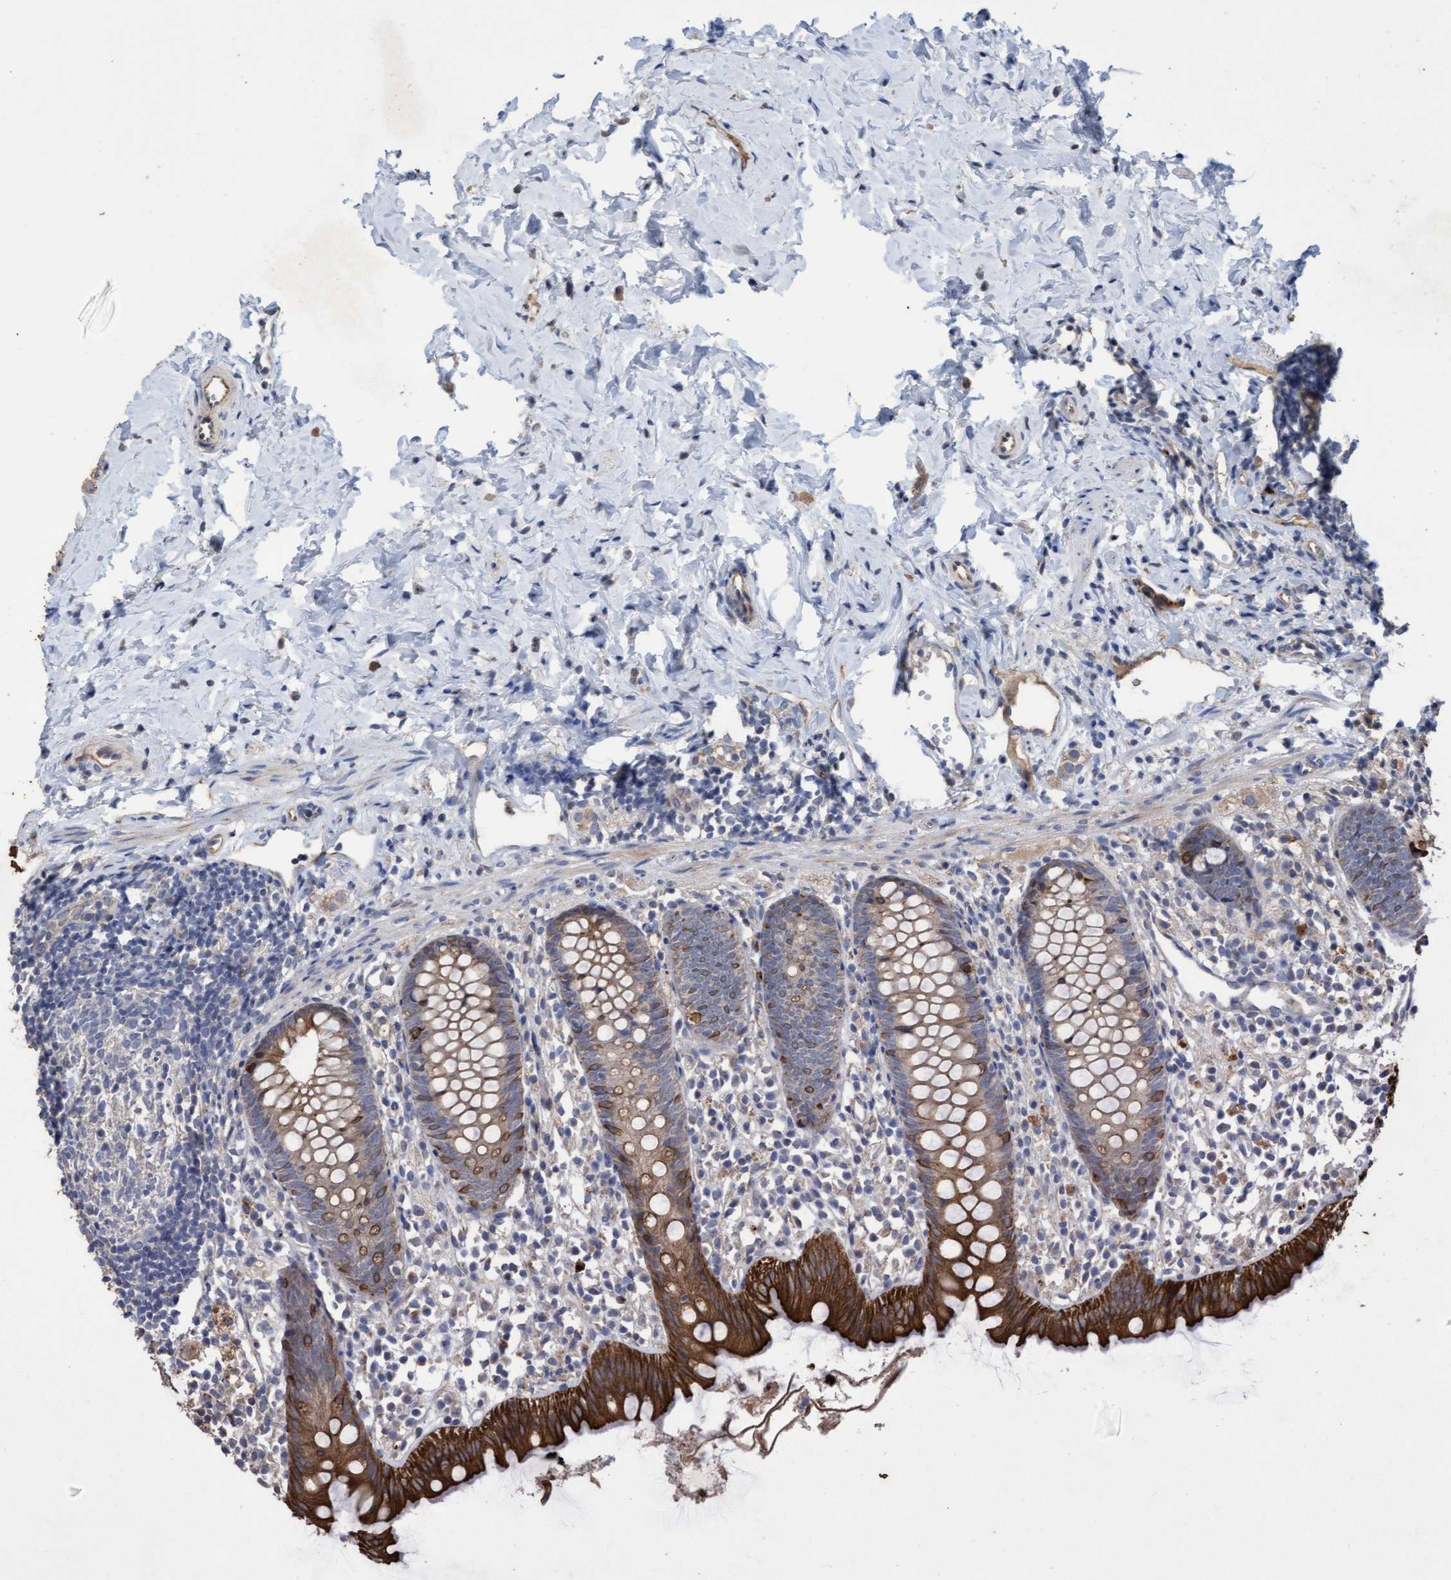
{"staining": {"intensity": "strong", "quantity": ">75%", "location": "cytoplasmic/membranous"}, "tissue": "appendix", "cell_type": "Glandular cells", "image_type": "normal", "snomed": [{"axis": "morphology", "description": "Normal tissue, NOS"}, {"axis": "topography", "description": "Appendix"}], "caption": "Immunohistochemical staining of unremarkable human appendix reveals high levels of strong cytoplasmic/membranous positivity in about >75% of glandular cells. The protein is stained brown, and the nuclei are stained in blue (DAB IHC with brightfield microscopy, high magnification).", "gene": "KRT24", "patient": {"sex": "female", "age": 20}}